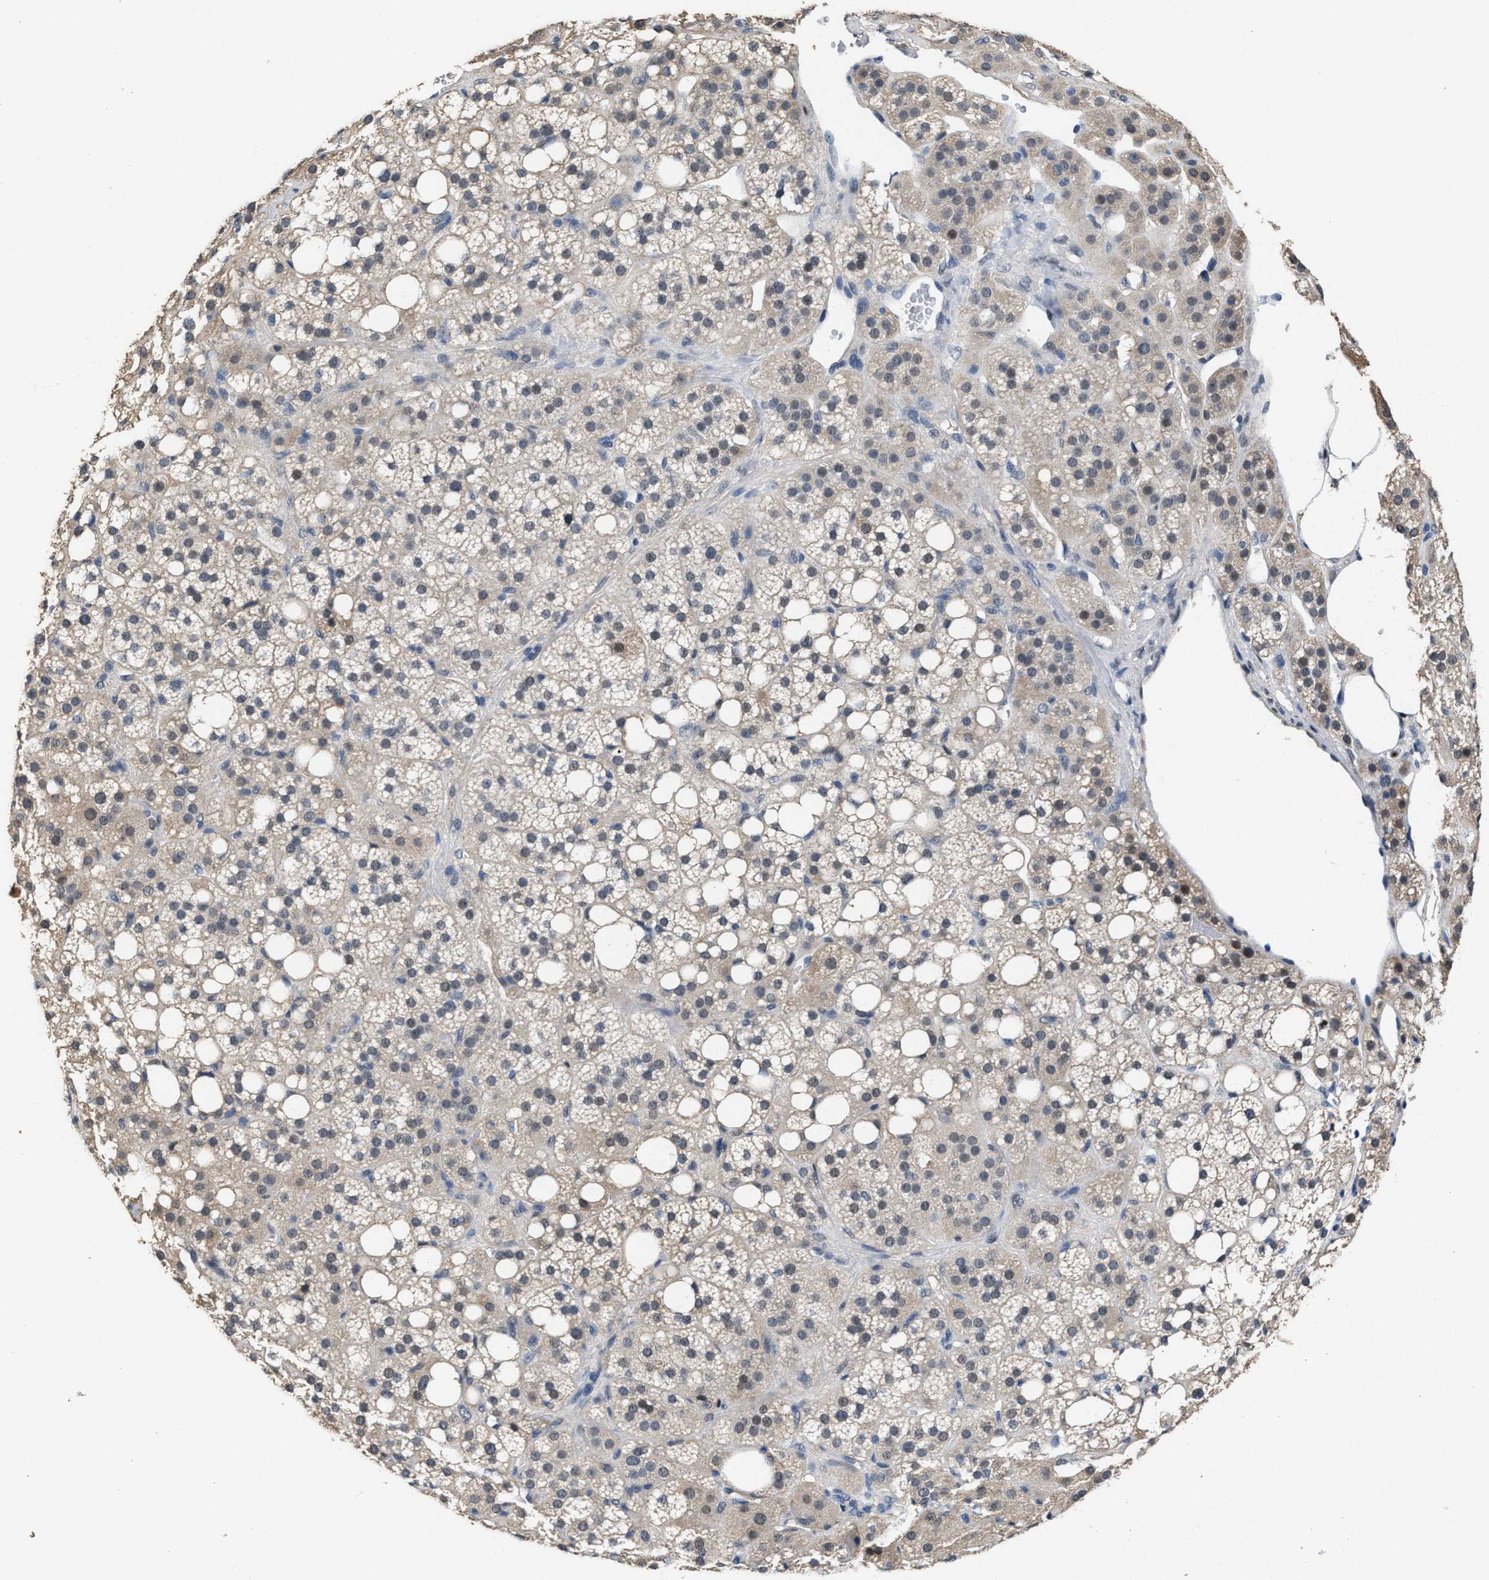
{"staining": {"intensity": "moderate", "quantity": "<25%", "location": "cytoplasmic/membranous,nuclear"}, "tissue": "adrenal gland", "cell_type": "Glandular cells", "image_type": "normal", "snomed": [{"axis": "morphology", "description": "Normal tissue, NOS"}, {"axis": "topography", "description": "Adrenal gland"}], "caption": "Moderate cytoplasmic/membranous,nuclear staining is present in about <25% of glandular cells in benign adrenal gland. The staining was performed using DAB to visualize the protein expression in brown, while the nuclei were stained in blue with hematoxylin (Magnification: 20x).", "gene": "ZNF20", "patient": {"sex": "female", "age": 59}}